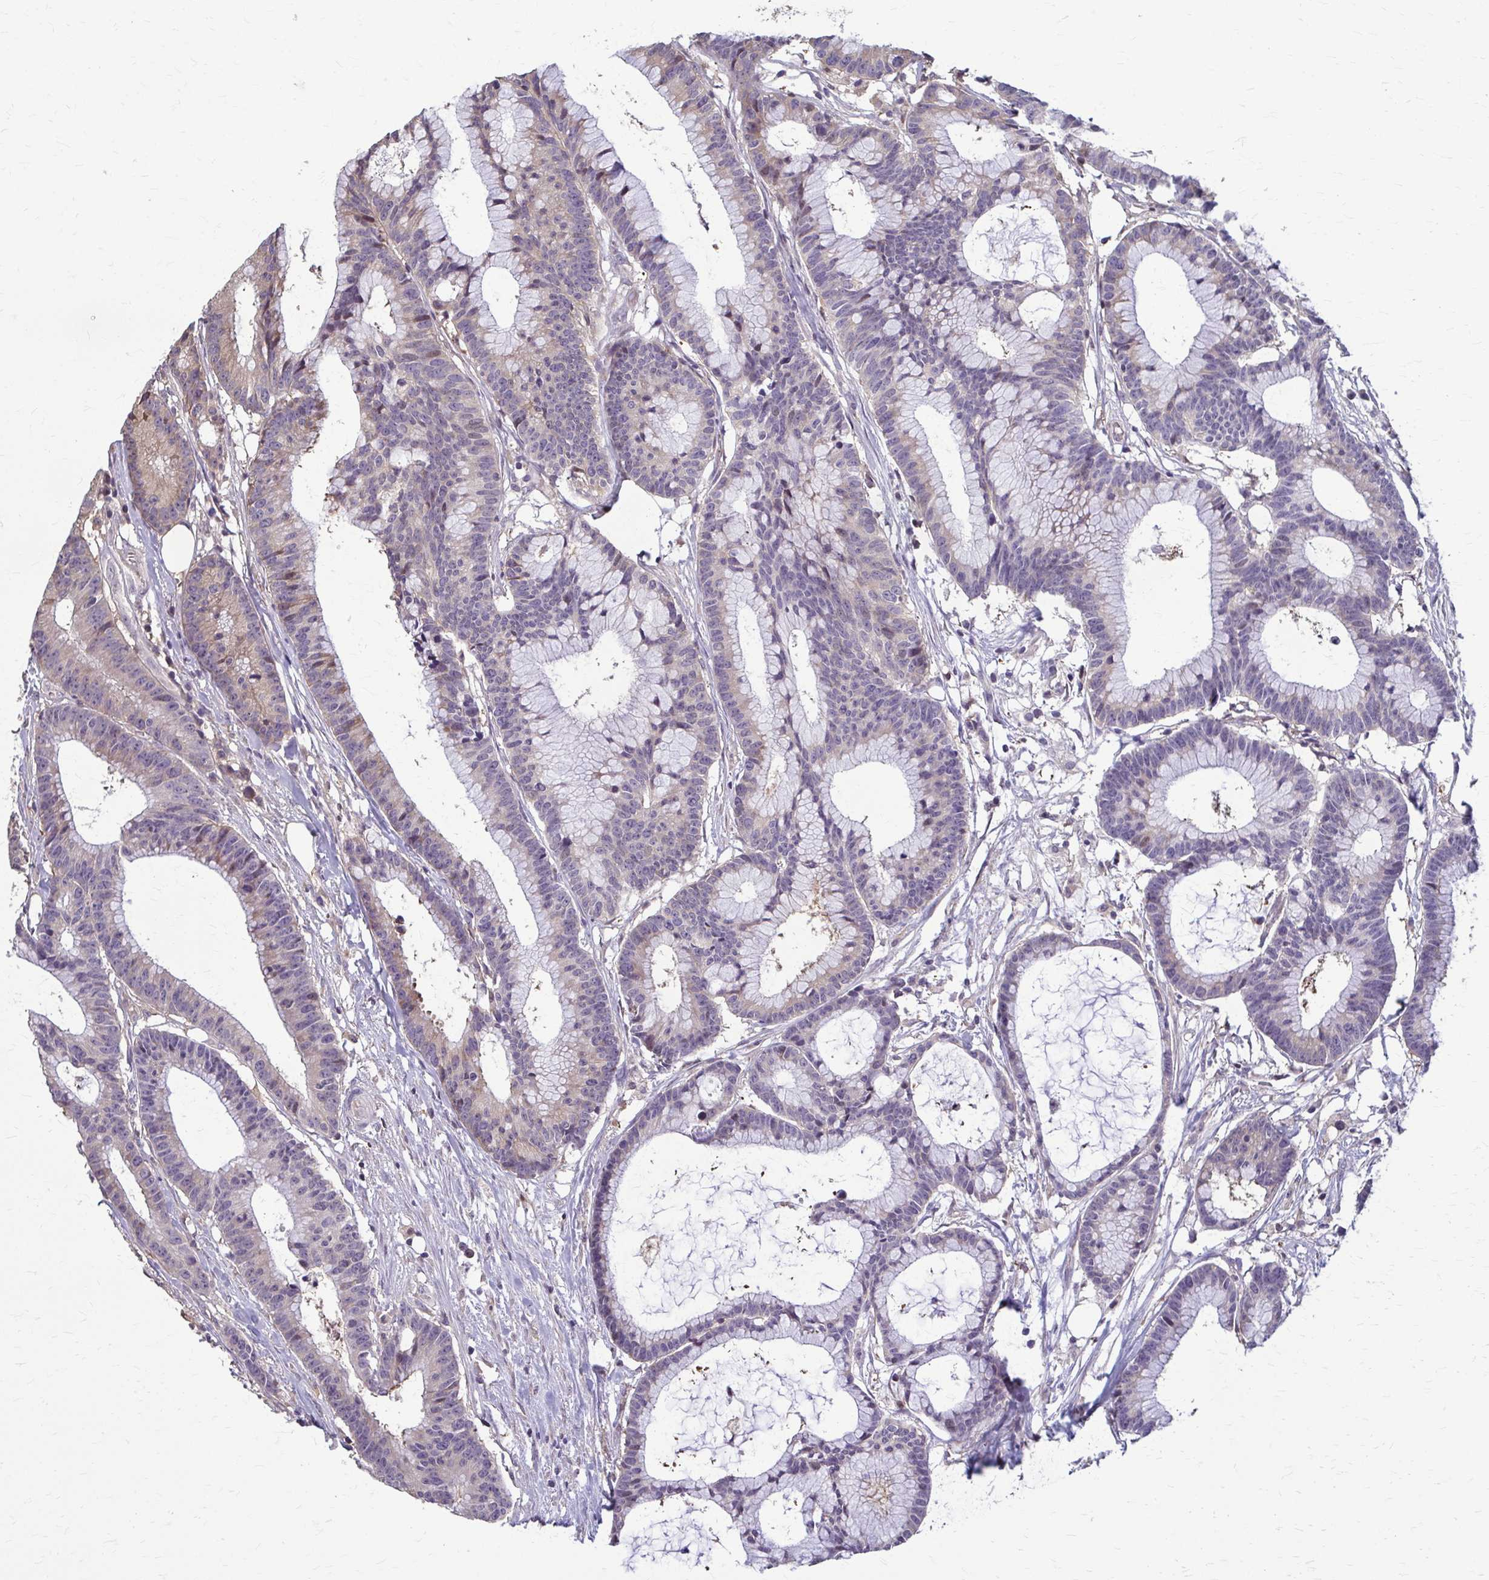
{"staining": {"intensity": "weak", "quantity": "<25%", "location": "cytoplasmic/membranous"}, "tissue": "colorectal cancer", "cell_type": "Tumor cells", "image_type": "cancer", "snomed": [{"axis": "morphology", "description": "Adenocarcinoma, NOS"}, {"axis": "topography", "description": "Colon"}], "caption": "Human colorectal adenocarcinoma stained for a protein using immunohistochemistry (IHC) reveals no positivity in tumor cells.", "gene": "ZNF34", "patient": {"sex": "female", "age": 78}}